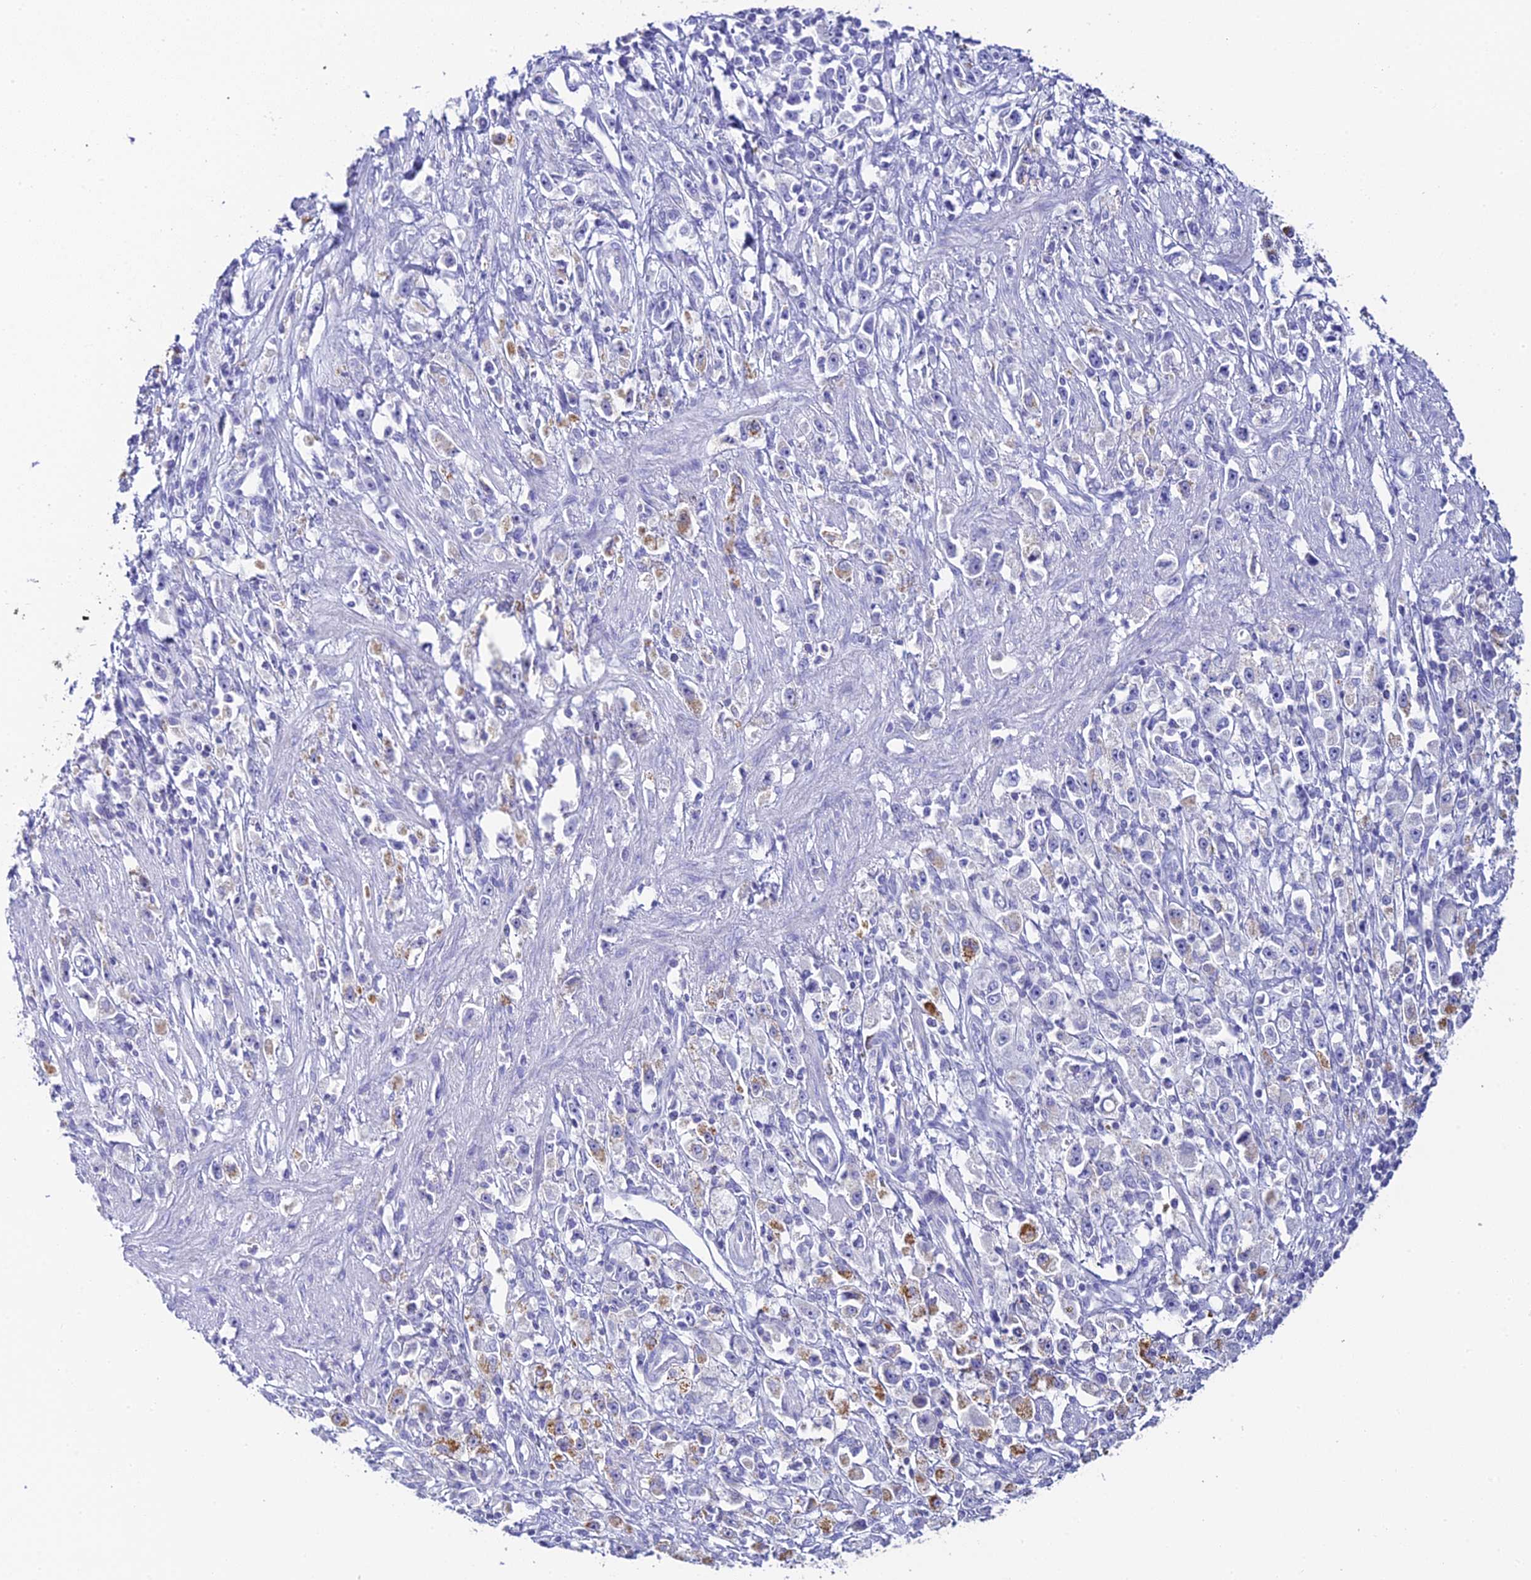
{"staining": {"intensity": "moderate", "quantity": "<25%", "location": "cytoplasmic/membranous"}, "tissue": "stomach cancer", "cell_type": "Tumor cells", "image_type": "cancer", "snomed": [{"axis": "morphology", "description": "Adenocarcinoma, NOS"}, {"axis": "topography", "description": "Stomach"}], "caption": "Protein staining displays moderate cytoplasmic/membranous staining in approximately <25% of tumor cells in stomach adenocarcinoma.", "gene": "C12orf29", "patient": {"sex": "female", "age": 59}}